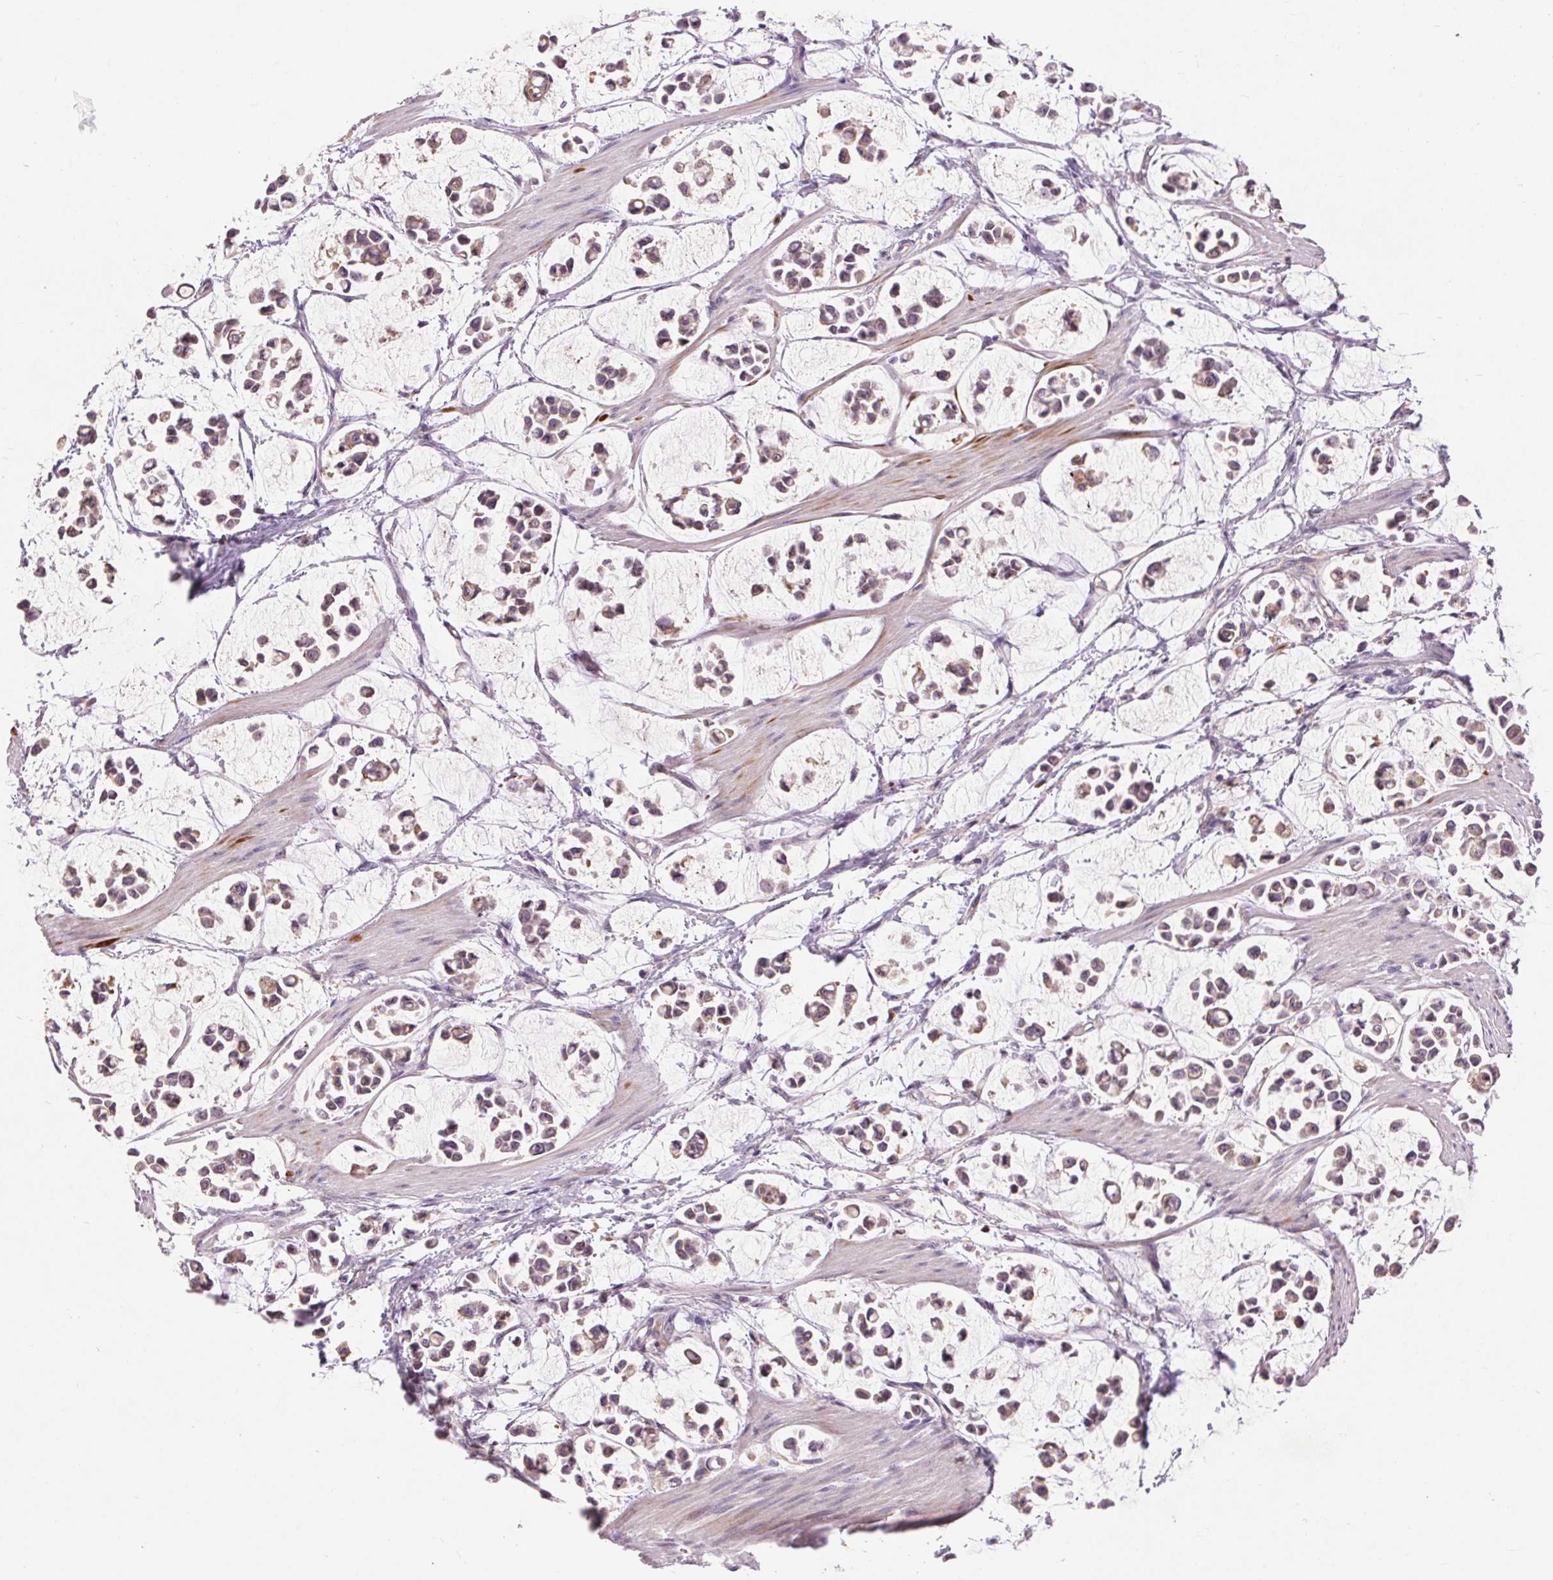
{"staining": {"intensity": "weak", "quantity": "25%-75%", "location": "cytoplasmic/membranous"}, "tissue": "stomach cancer", "cell_type": "Tumor cells", "image_type": "cancer", "snomed": [{"axis": "morphology", "description": "Adenocarcinoma, NOS"}, {"axis": "topography", "description": "Stomach"}], "caption": "Stomach adenocarcinoma was stained to show a protein in brown. There is low levels of weak cytoplasmic/membranous positivity in approximately 25%-75% of tumor cells.", "gene": "RANBP3L", "patient": {"sex": "male", "age": 82}}